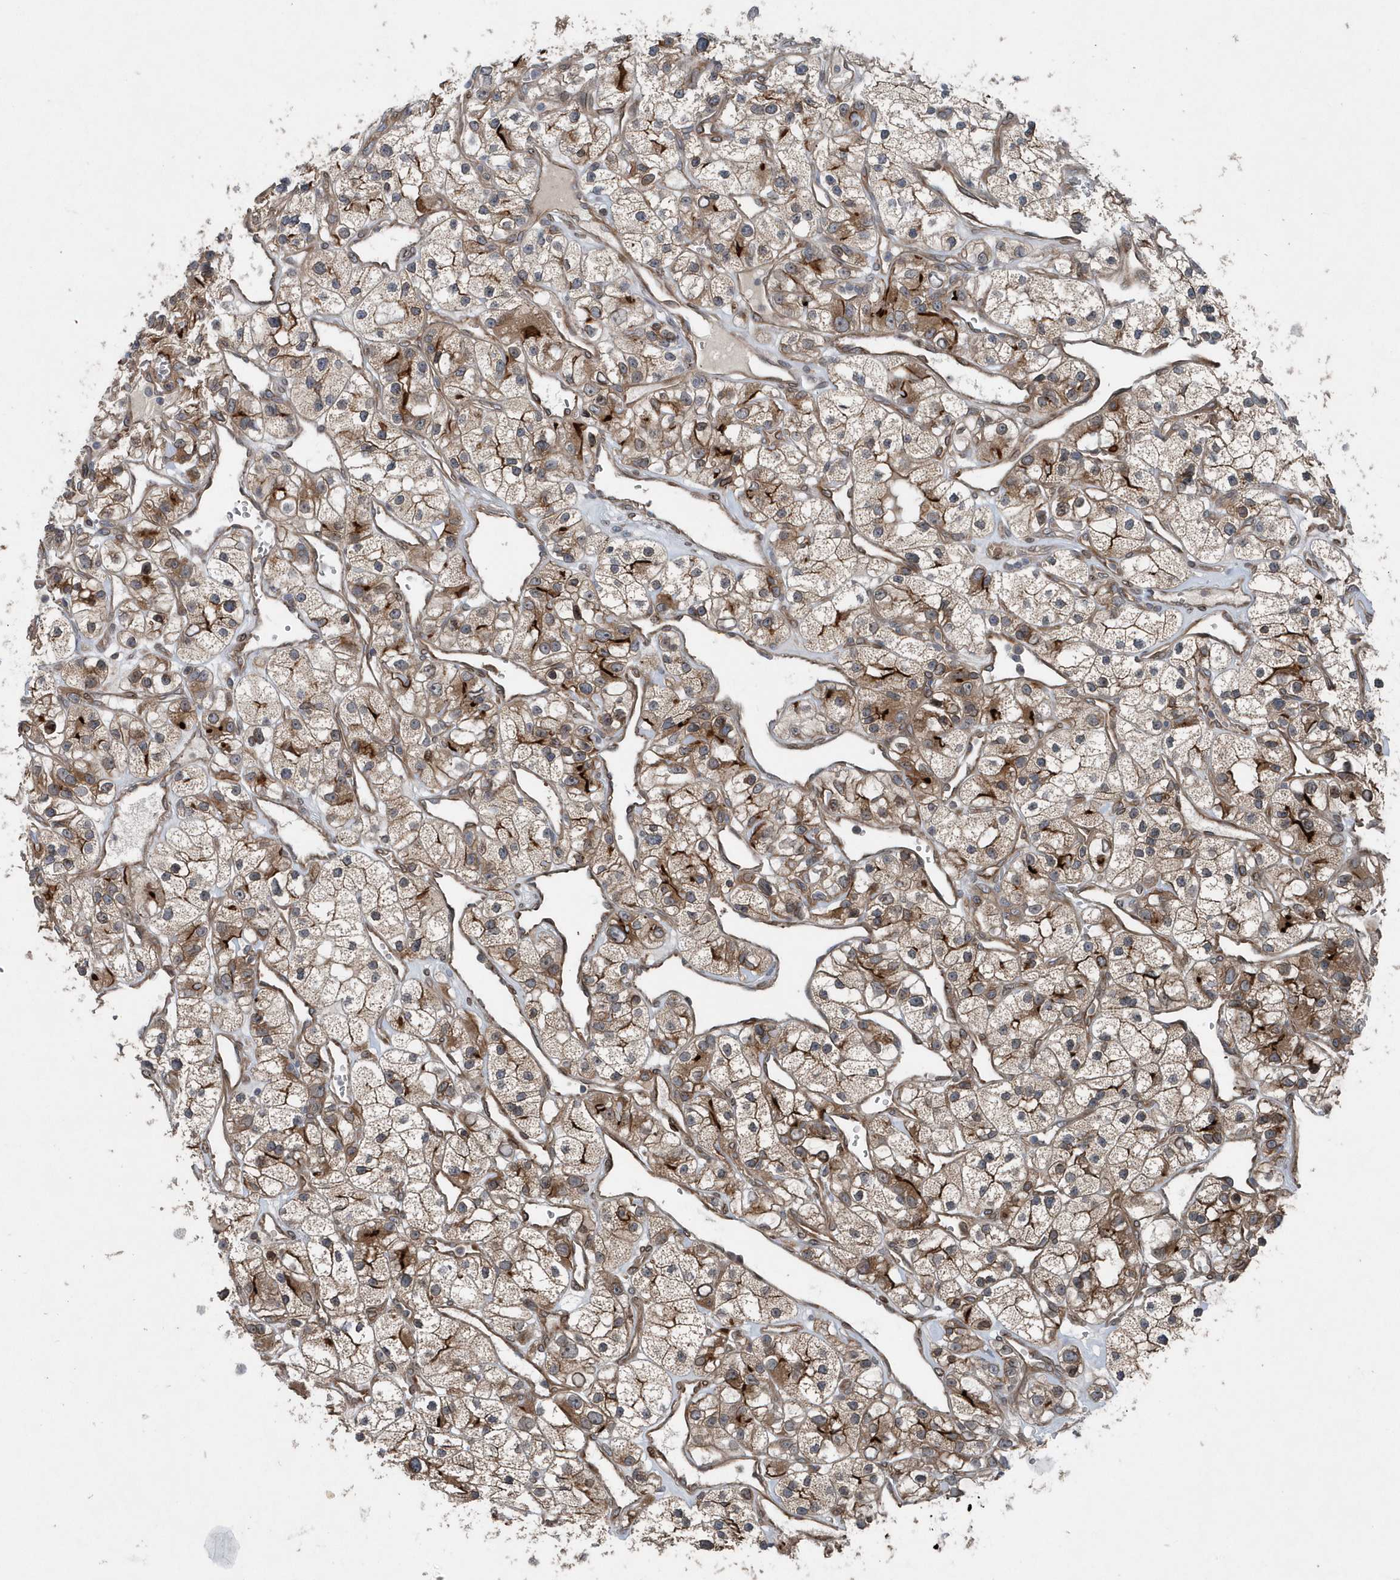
{"staining": {"intensity": "moderate", "quantity": "<25%", "location": "cytoplasmic/membranous"}, "tissue": "renal cancer", "cell_type": "Tumor cells", "image_type": "cancer", "snomed": [{"axis": "morphology", "description": "Adenocarcinoma, NOS"}, {"axis": "topography", "description": "Kidney"}], "caption": "The immunohistochemical stain highlights moderate cytoplasmic/membranous expression in tumor cells of renal adenocarcinoma tissue.", "gene": "MCC", "patient": {"sex": "female", "age": 57}}